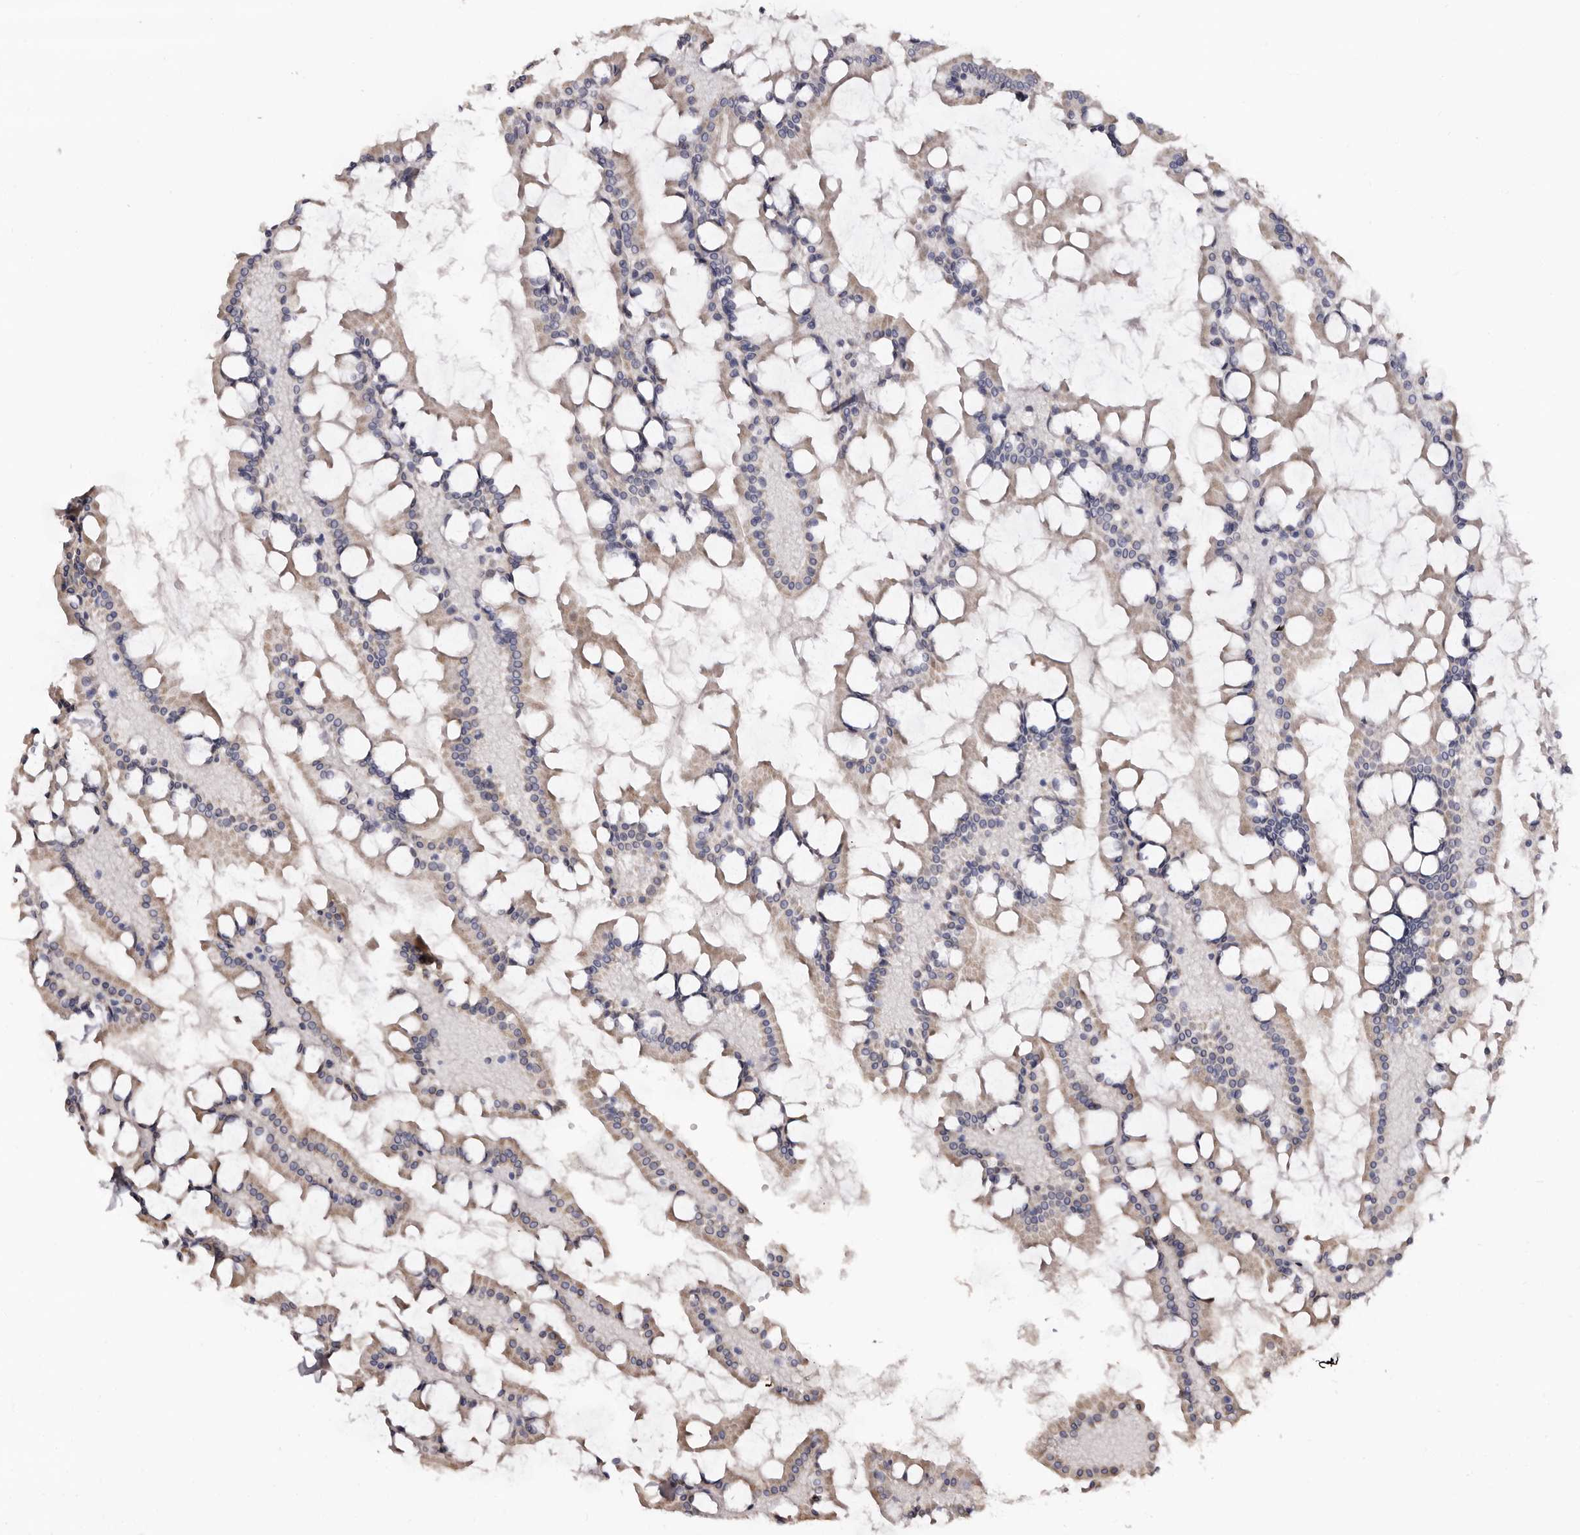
{"staining": {"intensity": "moderate", "quantity": ">75%", "location": "cytoplasmic/membranous"}, "tissue": "small intestine", "cell_type": "Glandular cells", "image_type": "normal", "snomed": [{"axis": "morphology", "description": "Normal tissue, NOS"}, {"axis": "topography", "description": "Small intestine"}], "caption": "Protein expression analysis of benign human small intestine reveals moderate cytoplasmic/membranous positivity in approximately >75% of glandular cells.", "gene": "CASQ1", "patient": {"sex": "male", "age": 41}}